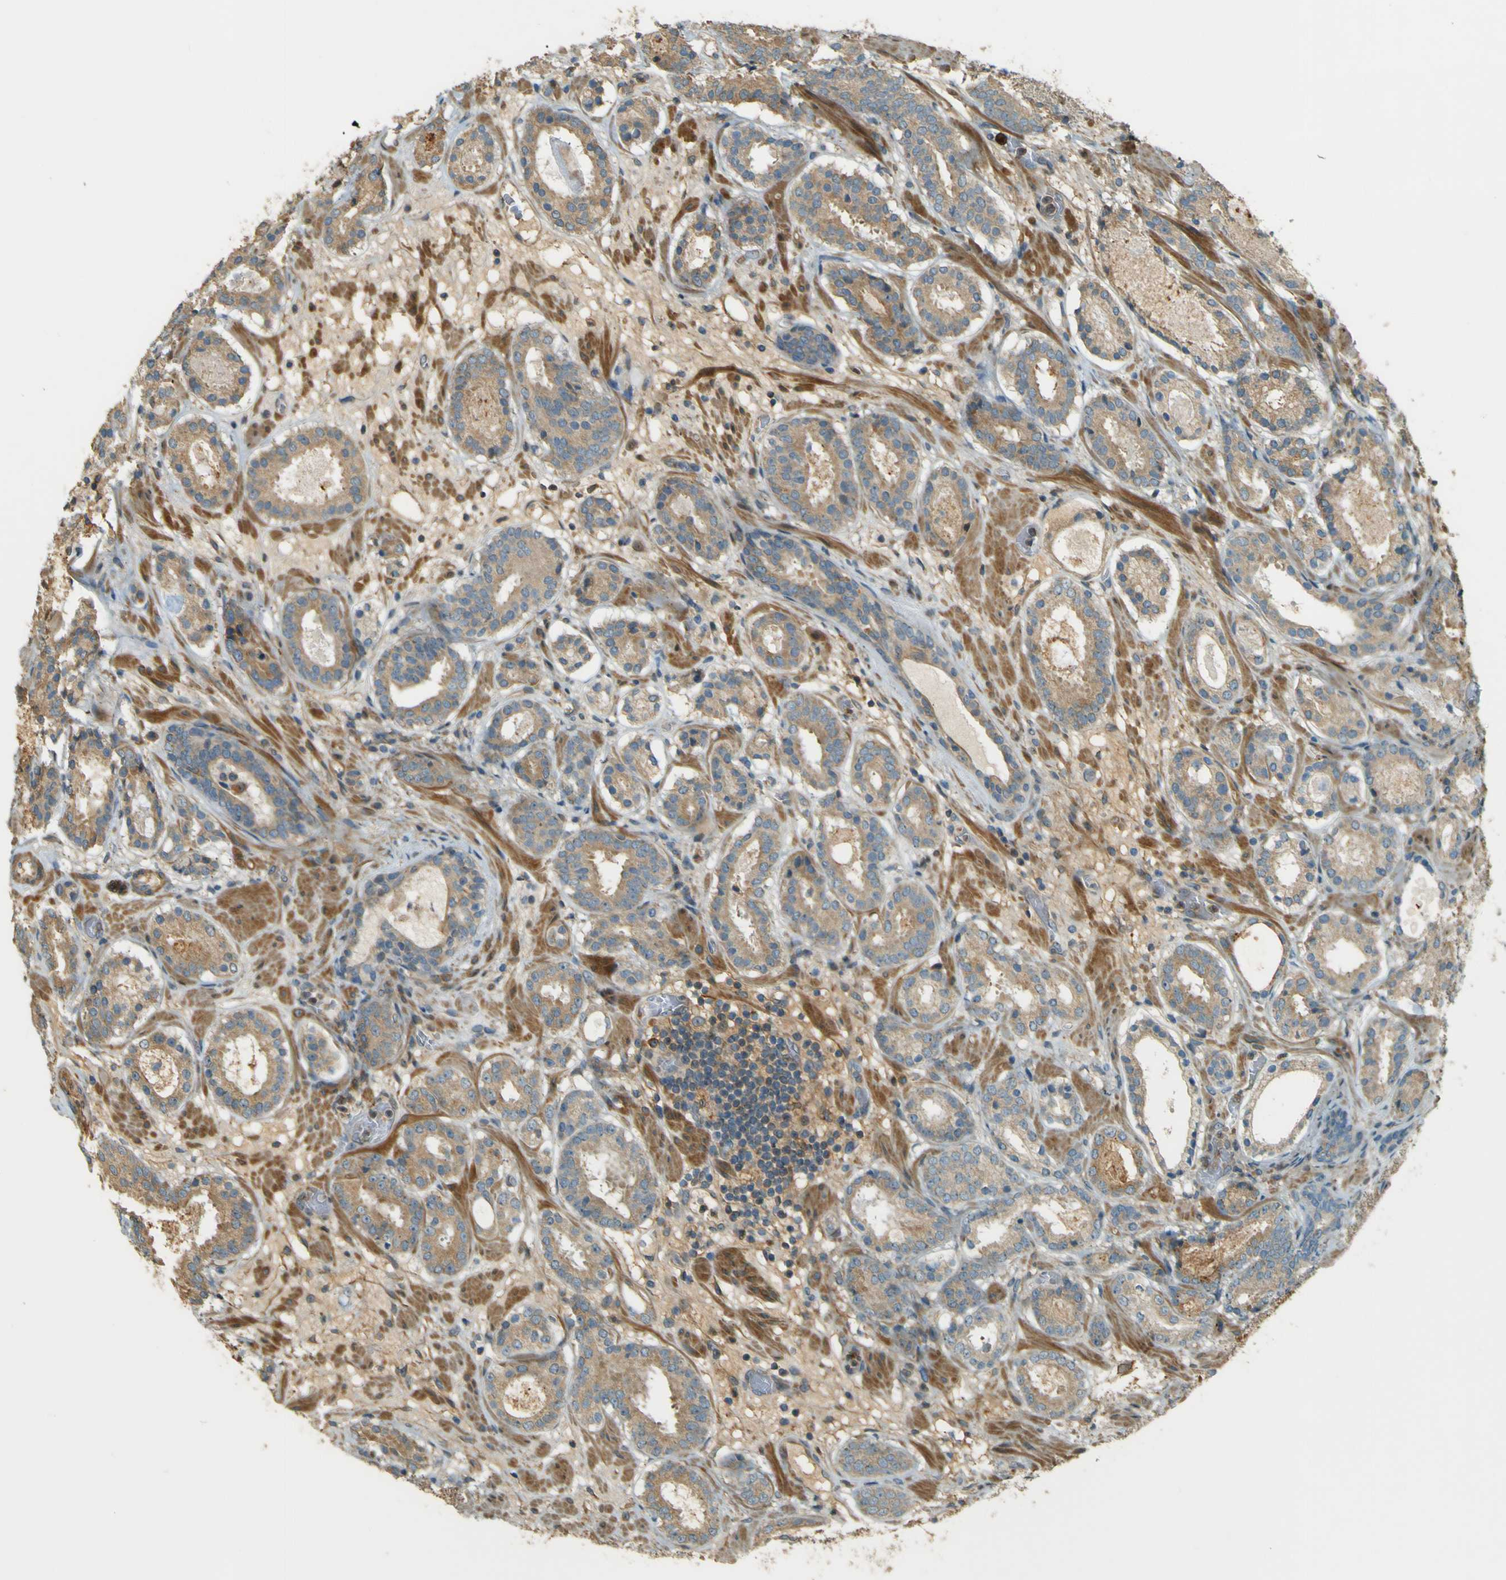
{"staining": {"intensity": "weak", "quantity": ">75%", "location": "cytoplasmic/membranous"}, "tissue": "prostate cancer", "cell_type": "Tumor cells", "image_type": "cancer", "snomed": [{"axis": "morphology", "description": "Adenocarcinoma, Low grade"}, {"axis": "topography", "description": "Prostate"}], "caption": "Prostate cancer (adenocarcinoma (low-grade)) was stained to show a protein in brown. There is low levels of weak cytoplasmic/membranous expression in approximately >75% of tumor cells. (brown staining indicates protein expression, while blue staining denotes nuclei).", "gene": "LPCAT1", "patient": {"sex": "male", "age": 69}}